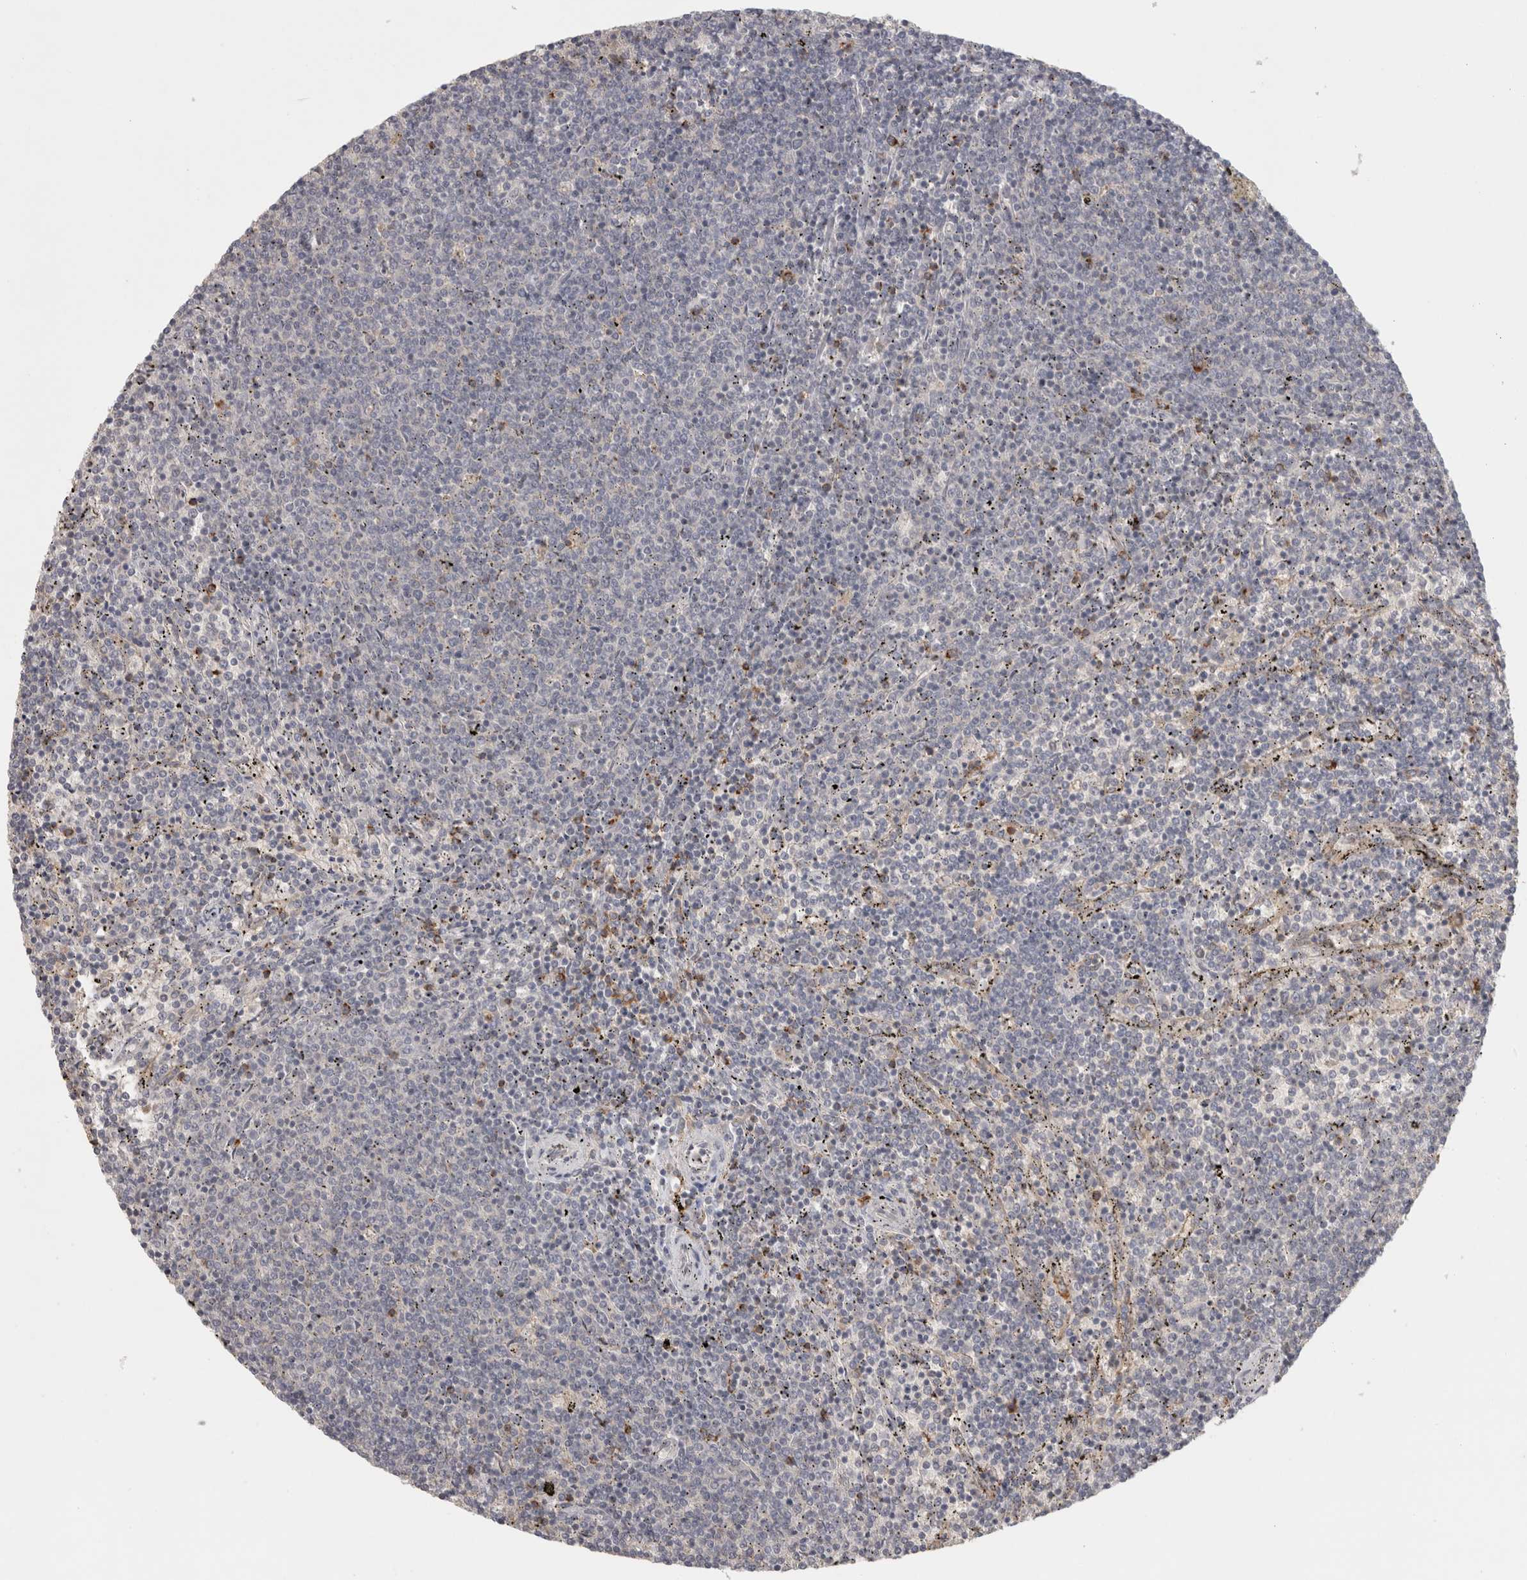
{"staining": {"intensity": "negative", "quantity": "none", "location": "none"}, "tissue": "lymphoma", "cell_type": "Tumor cells", "image_type": "cancer", "snomed": [{"axis": "morphology", "description": "Malignant lymphoma, non-Hodgkin's type, Low grade"}, {"axis": "topography", "description": "Spleen"}], "caption": "This is a micrograph of immunohistochemistry (IHC) staining of lymphoma, which shows no positivity in tumor cells.", "gene": "HAVCR2", "patient": {"sex": "female", "age": 50}}